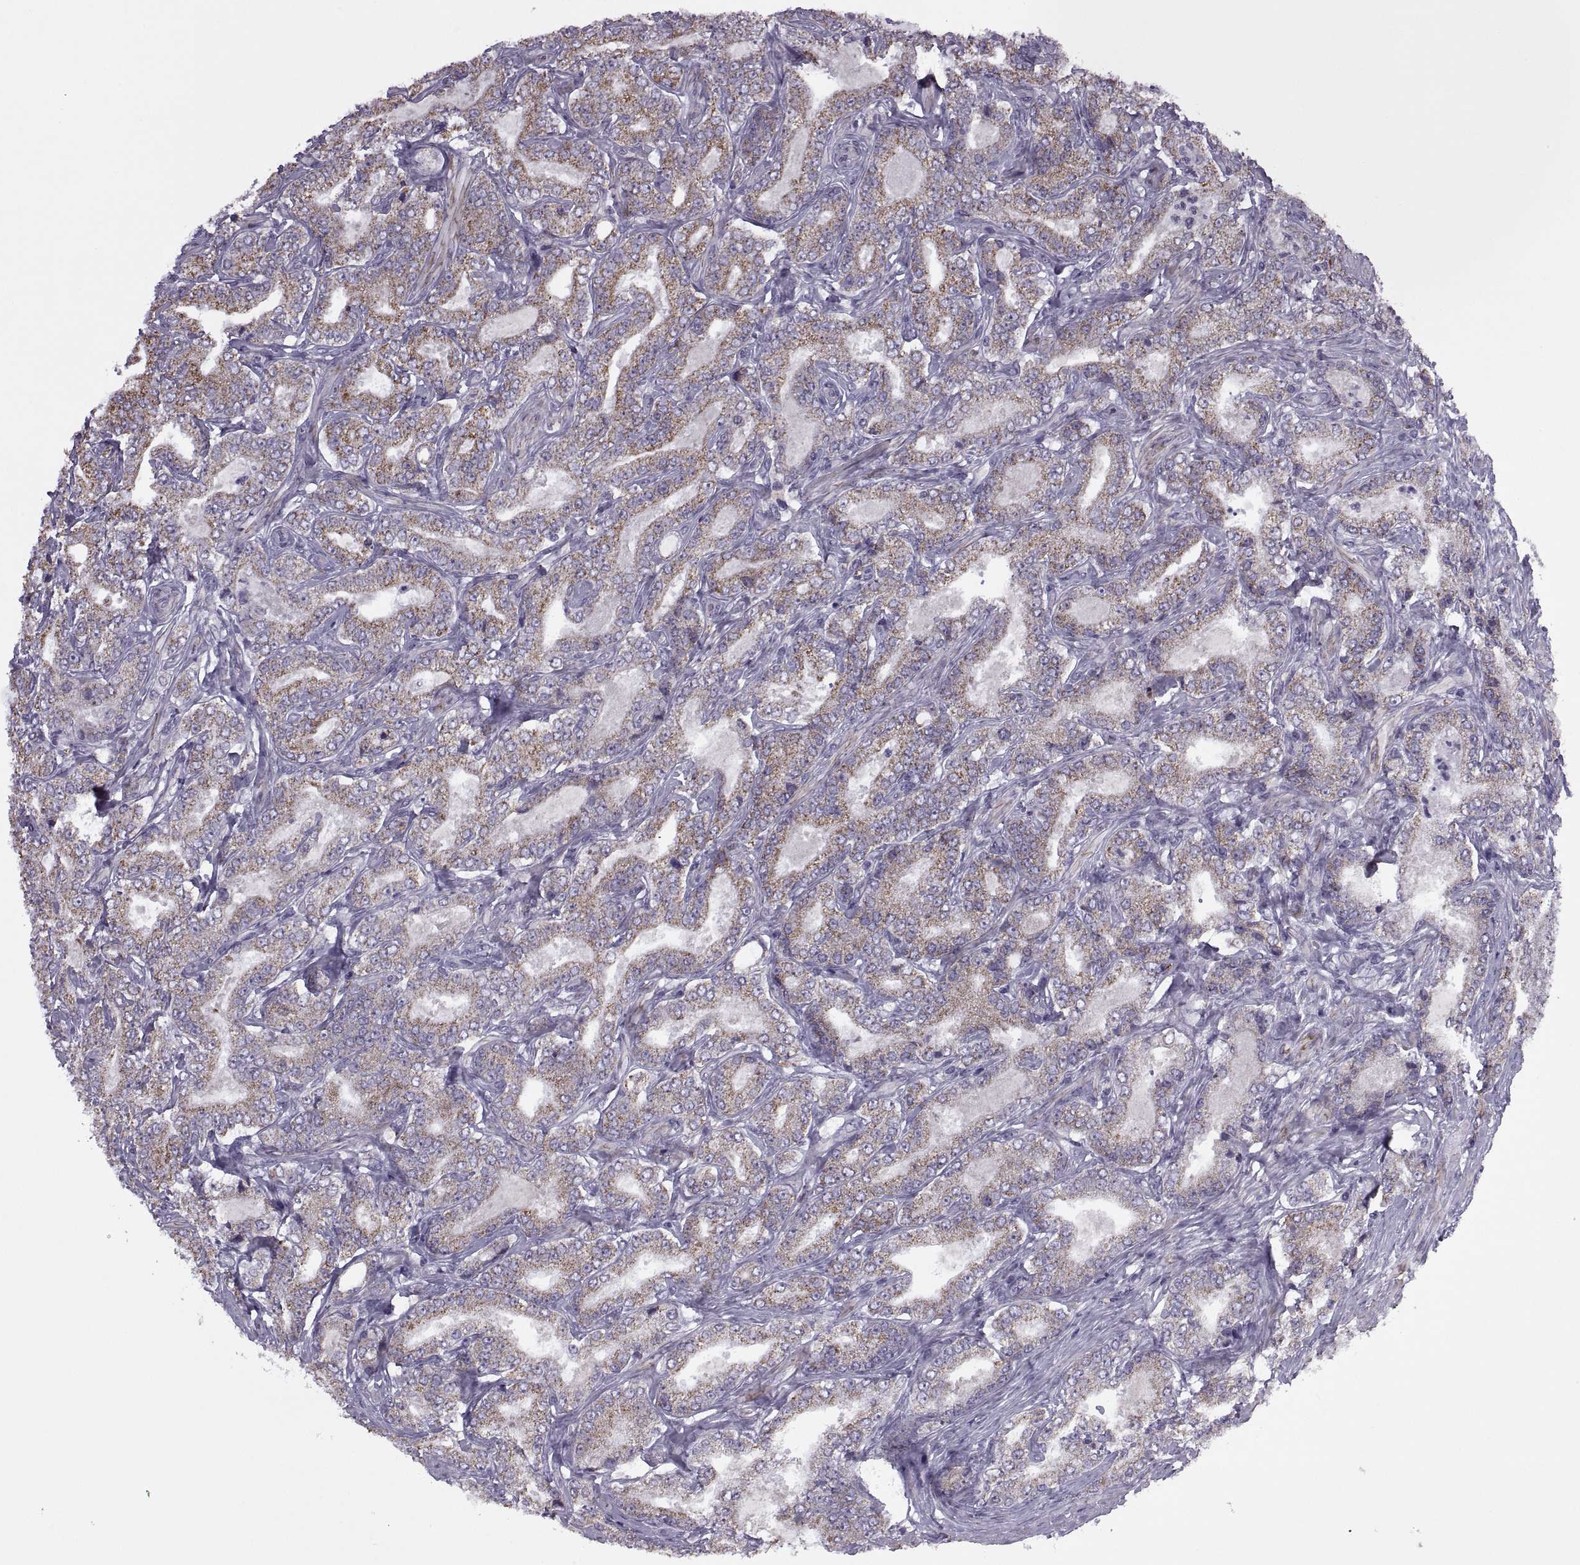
{"staining": {"intensity": "weak", "quantity": ">75%", "location": "cytoplasmic/membranous"}, "tissue": "prostate cancer", "cell_type": "Tumor cells", "image_type": "cancer", "snomed": [{"axis": "morphology", "description": "Adenocarcinoma, NOS"}, {"axis": "topography", "description": "Prostate"}], "caption": "Brown immunohistochemical staining in human prostate cancer demonstrates weak cytoplasmic/membranous staining in approximately >75% of tumor cells.", "gene": "RIPK4", "patient": {"sex": "male", "age": 64}}